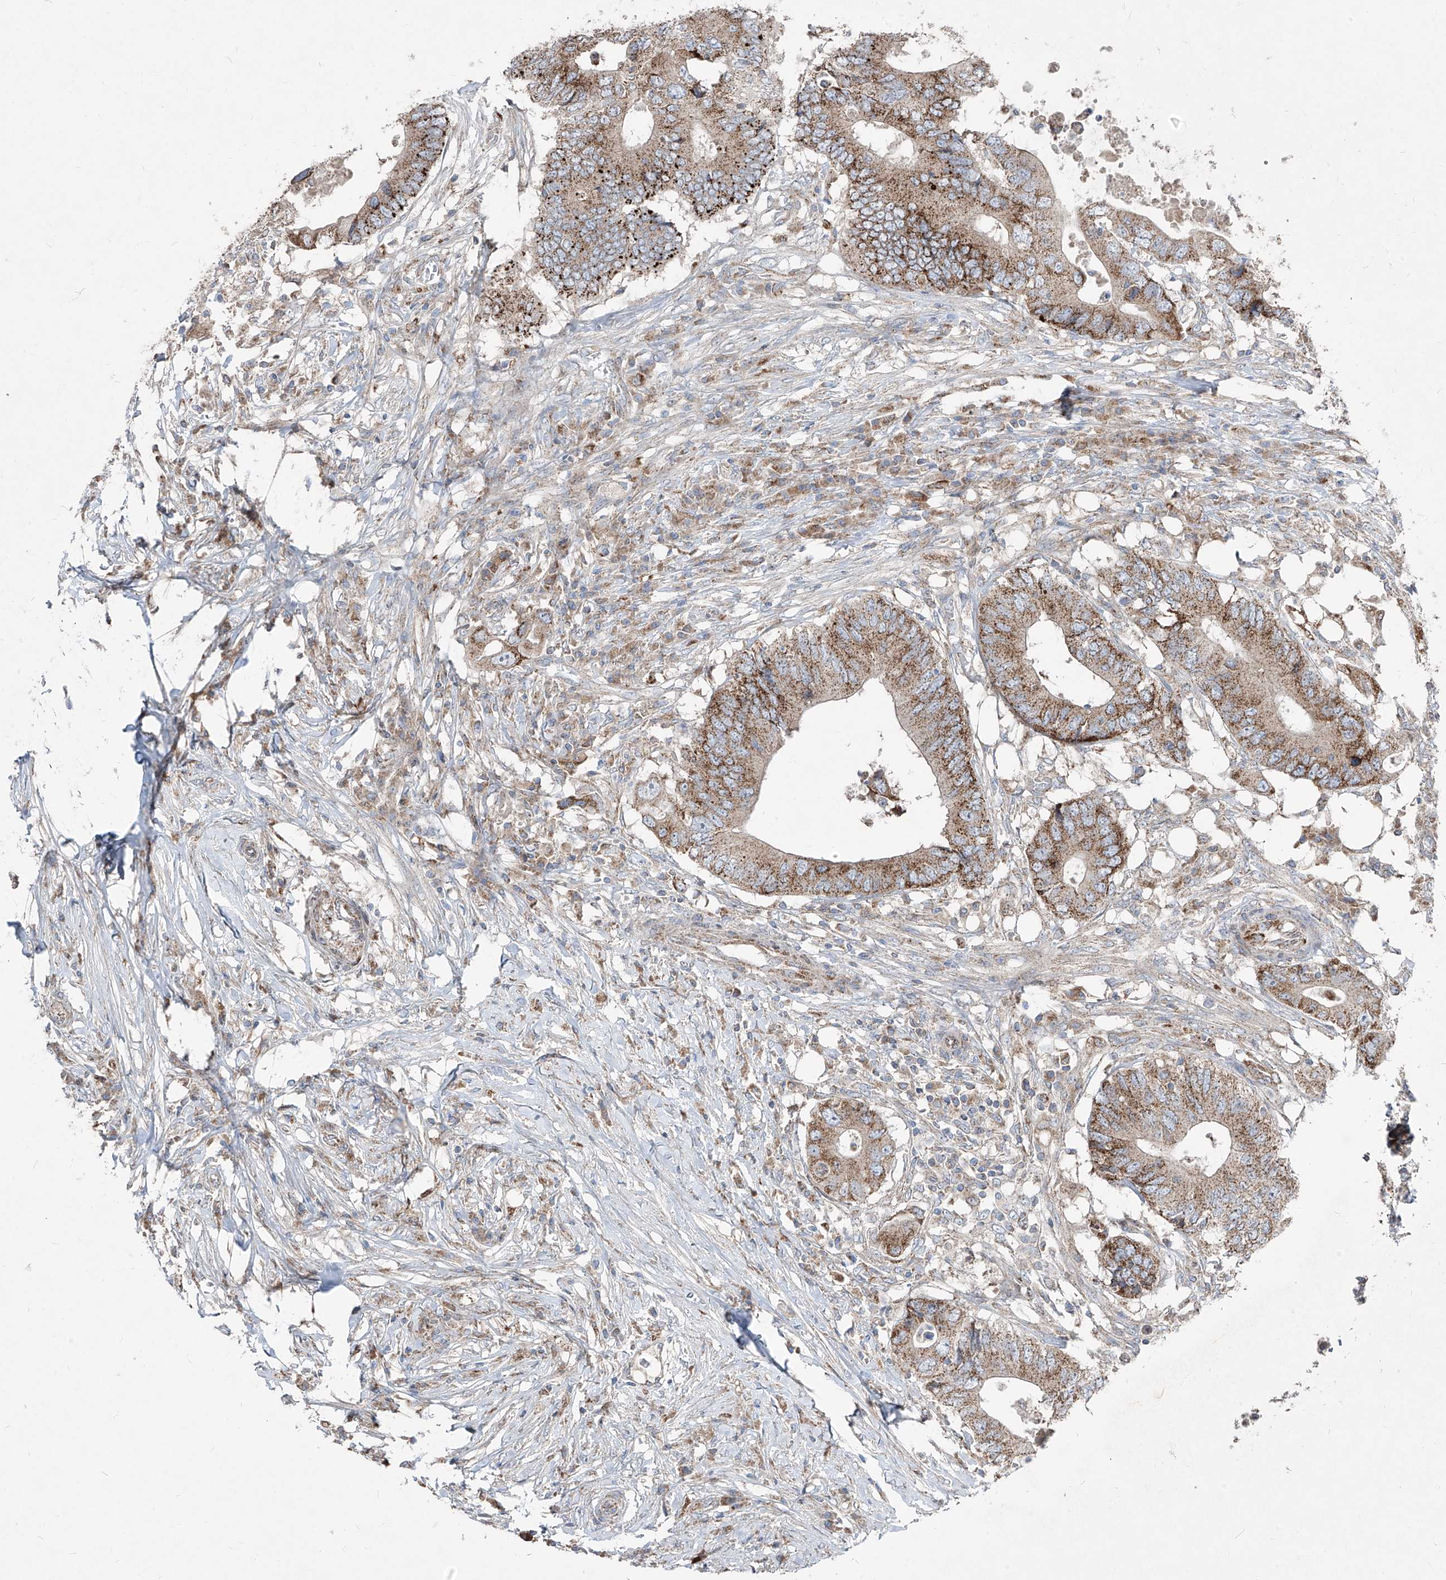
{"staining": {"intensity": "strong", "quantity": ">75%", "location": "cytoplasmic/membranous"}, "tissue": "colorectal cancer", "cell_type": "Tumor cells", "image_type": "cancer", "snomed": [{"axis": "morphology", "description": "Adenocarcinoma, NOS"}, {"axis": "topography", "description": "Colon"}], "caption": "An image of human colorectal adenocarcinoma stained for a protein displays strong cytoplasmic/membranous brown staining in tumor cells.", "gene": "ABCD3", "patient": {"sex": "male", "age": 71}}